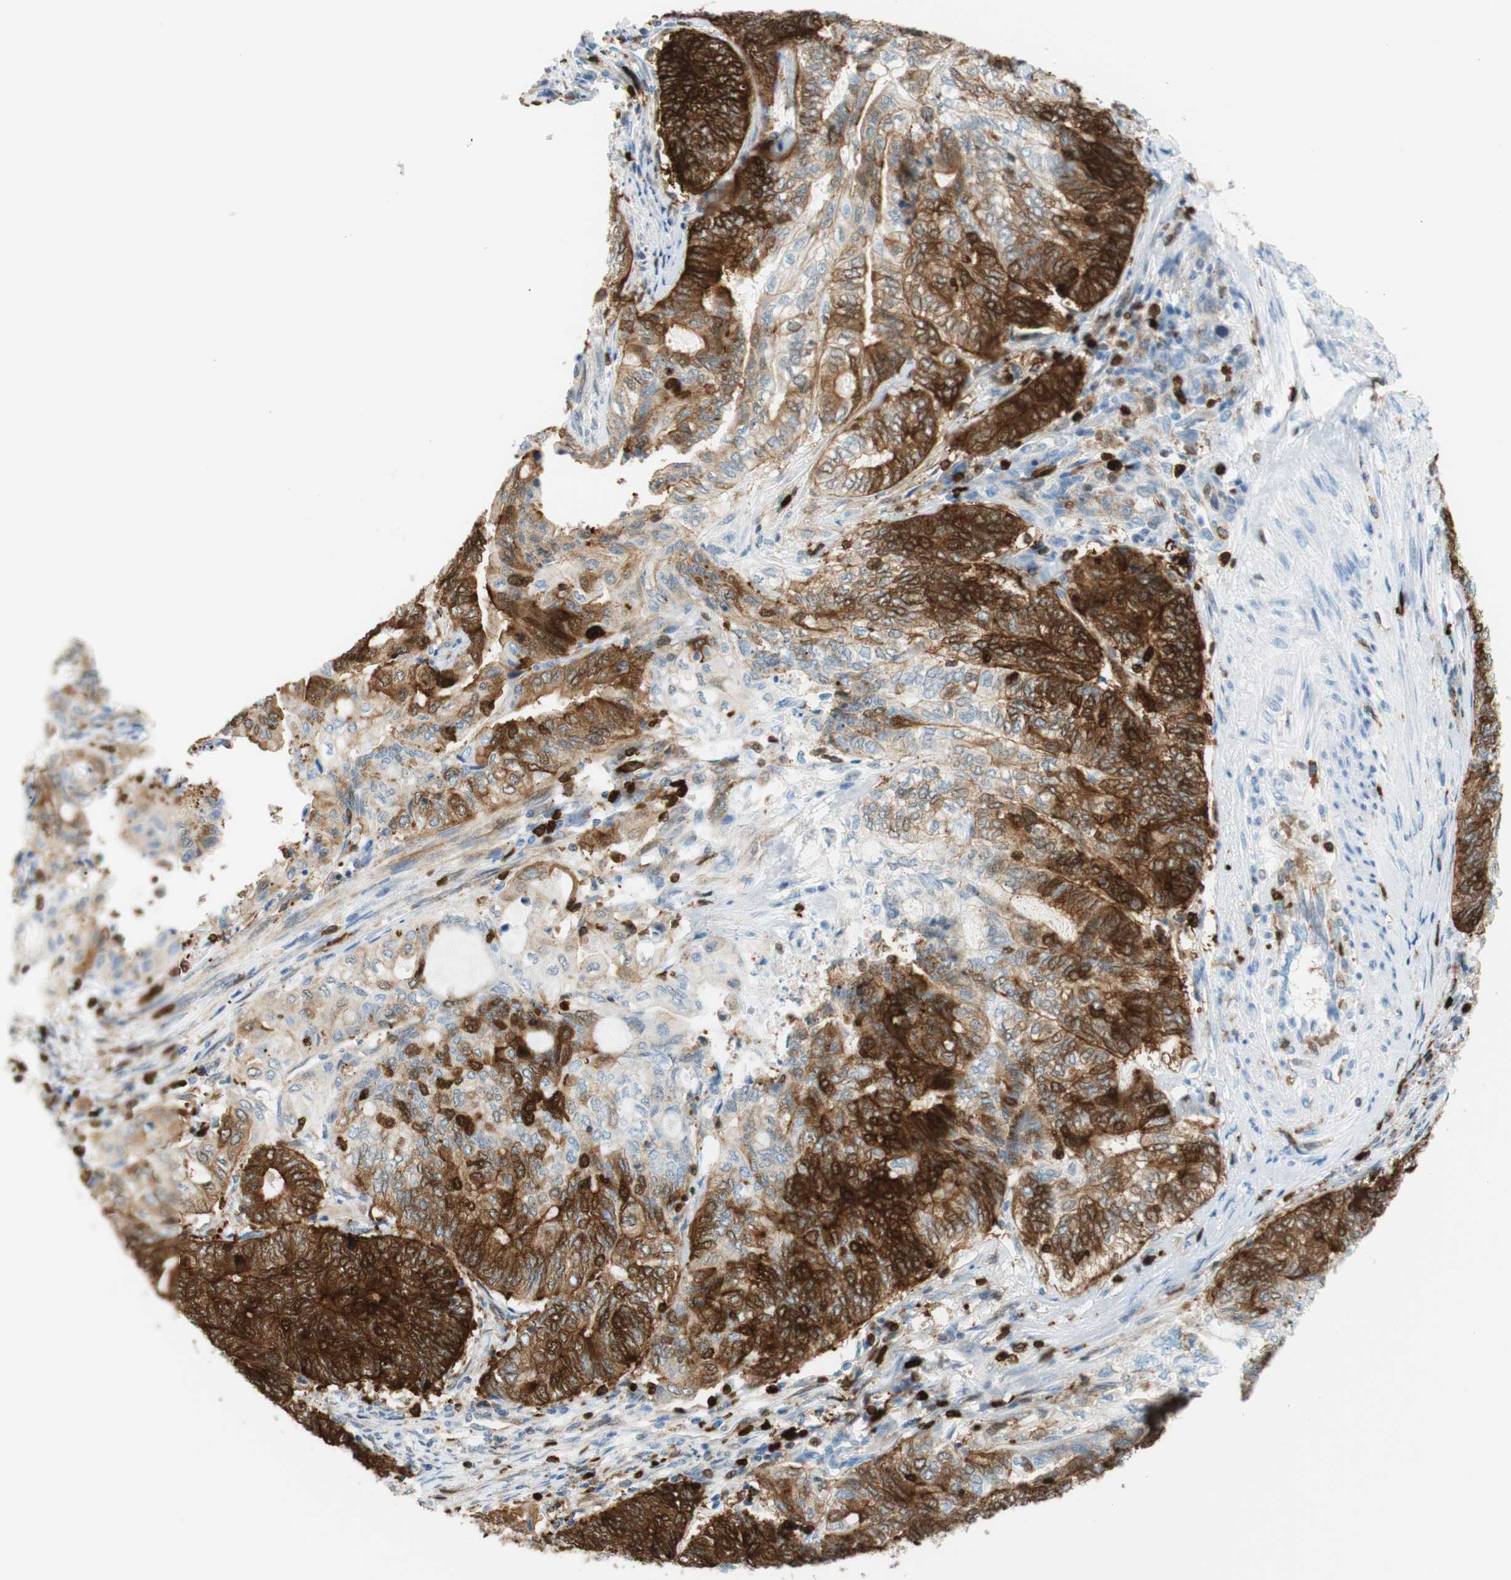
{"staining": {"intensity": "strong", "quantity": ">75%", "location": "cytoplasmic/membranous"}, "tissue": "endometrial cancer", "cell_type": "Tumor cells", "image_type": "cancer", "snomed": [{"axis": "morphology", "description": "Adenocarcinoma, NOS"}, {"axis": "topography", "description": "Uterus"}, {"axis": "topography", "description": "Endometrium"}], "caption": "Immunohistochemistry (IHC) image of endometrial adenocarcinoma stained for a protein (brown), which exhibits high levels of strong cytoplasmic/membranous expression in about >75% of tumor cells.", "gene": "STMN1", "patient": {"sex": "female", "age": 70}}